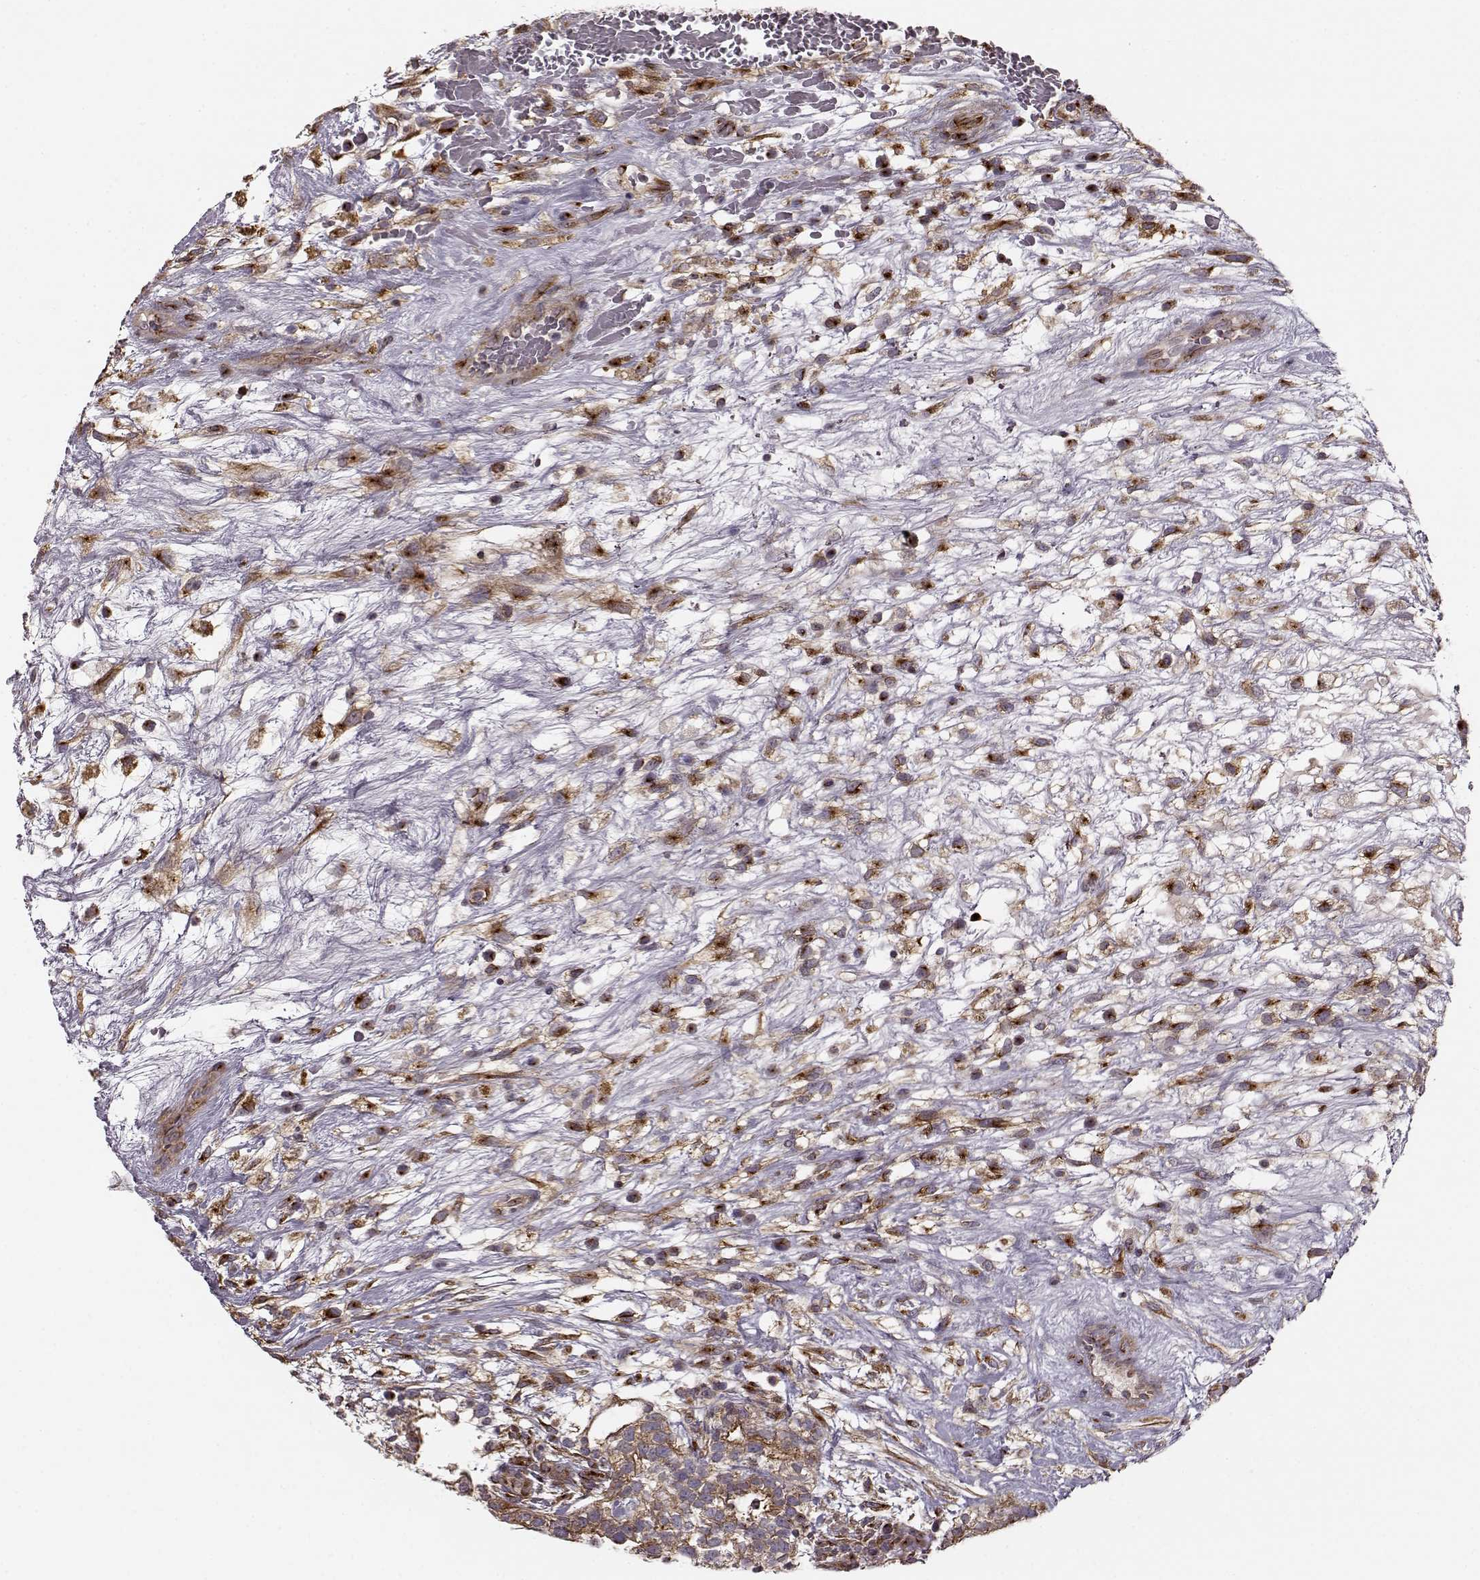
{"staining": {"intensity": "moderate", "quantity": "25%-75%", "location": "cytoplasmic/membranous"}, "tissue": "testis cancer", "cell_type": "Tumor cells", "image_type": "cancer", "snomed": [{"axis": "morphology", "description": "Normal tissue, NOS"}, {"axis": "morphology", "description": "Carcinoma, Embryonal, NOS"}, {"axis": "topography", "description": "Testis"}], "caption": "Immunohistochemistry photomicrograph of human testis embryonal carcinoma stained for a protein (brown), which demonstrates medium levels of moderate cytoplasmic/membranous staining in approximately 25%-75% of tumor cells.", "gene": "MTR", "patient": {"sex": "male", "age": 32}}